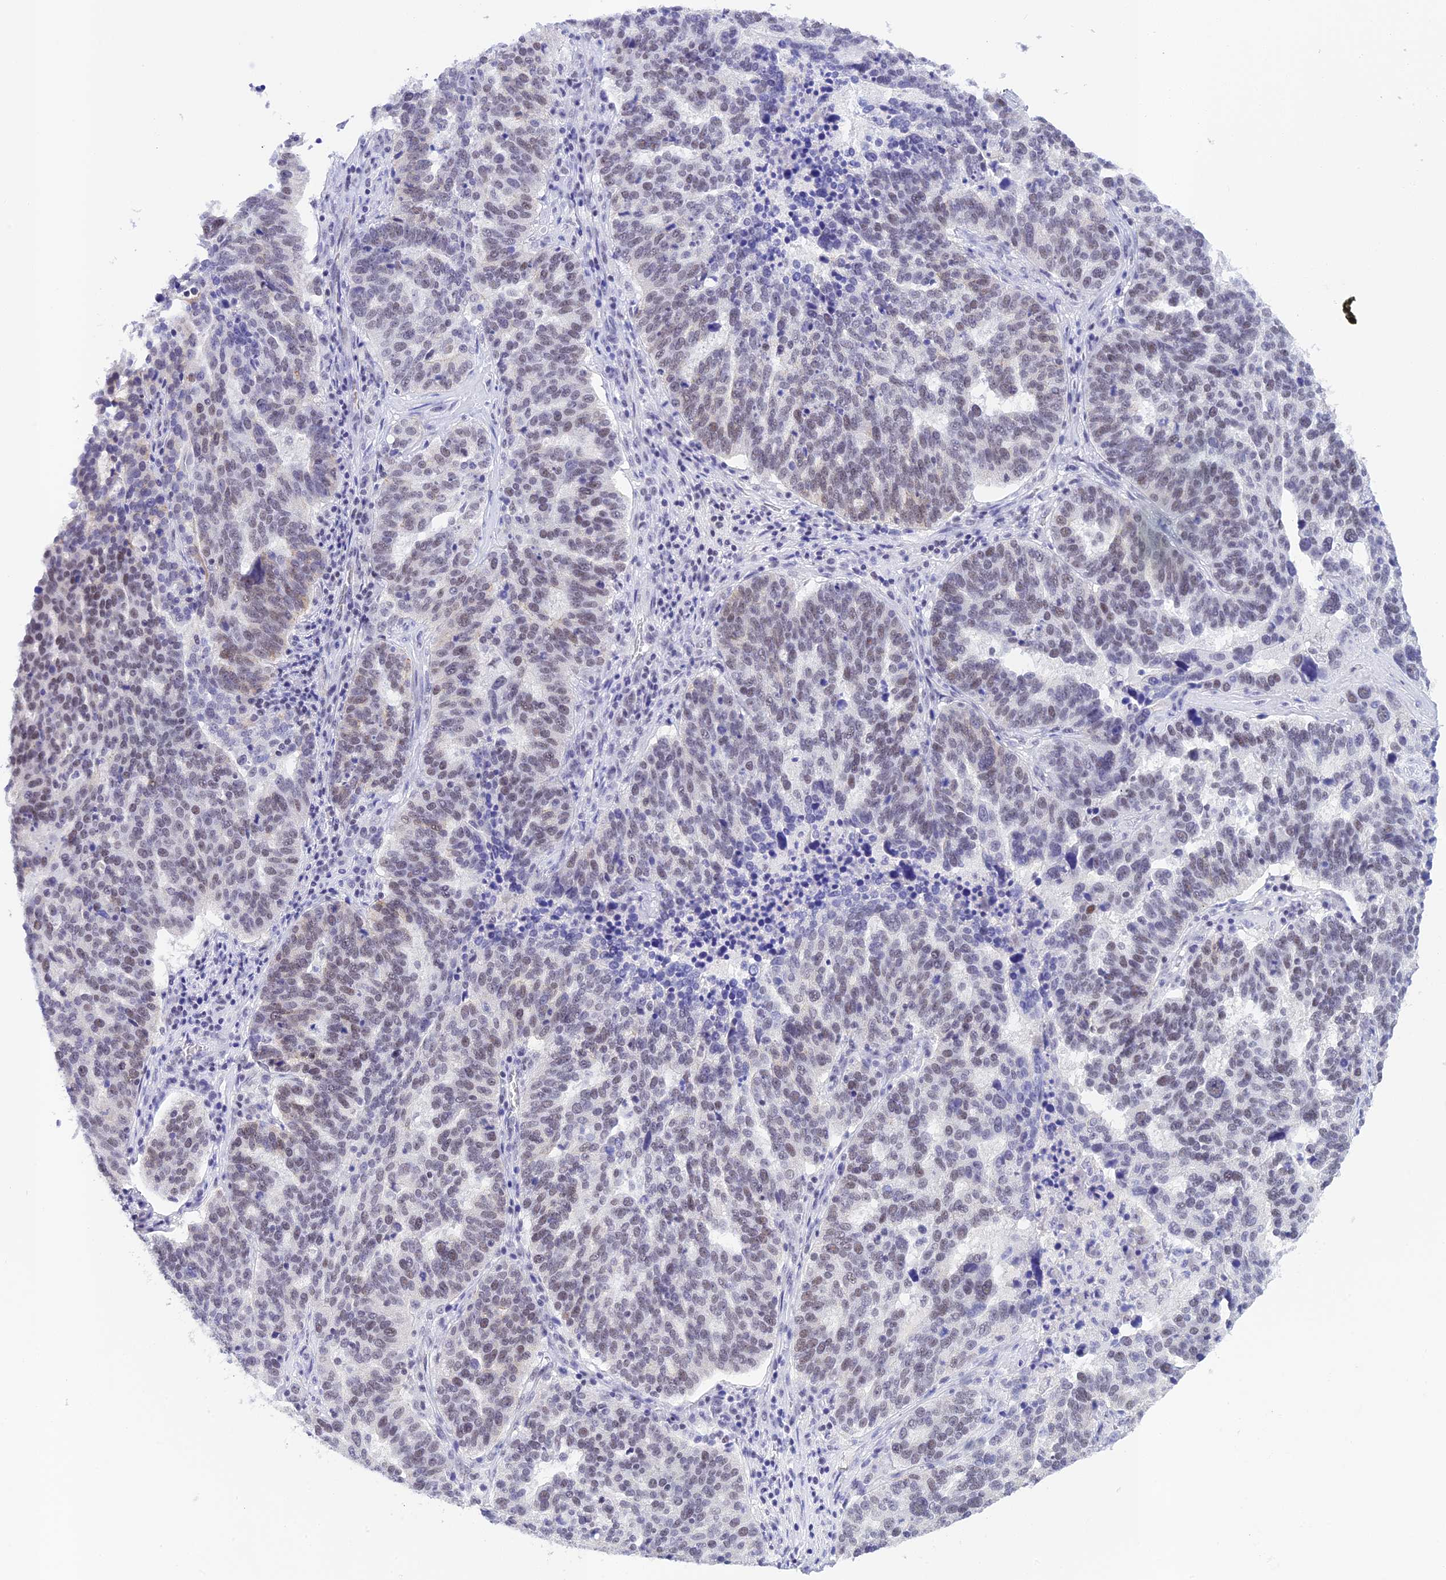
{"staining": {"intensity": "weak", "quantity": "25%-75%", "location": "nuclear"}, "tissue": "ovarian cancer", "cell_type": "Tumor cells", "image_type": "cancer", "snomed": [{"axis": "morphology", "description": "Cystadenocarcinoma, serous, NOS"}, {"axis": "topography", "description": "Ovary"}], "caption": "Protein expression analysis of serous cystadenocarcinoma (ovarian) displays weak nuclear expression in about 25%-75% of tumor cells.", "gene": "THAP11", "patient": {"sex": "female", "age": 59}}